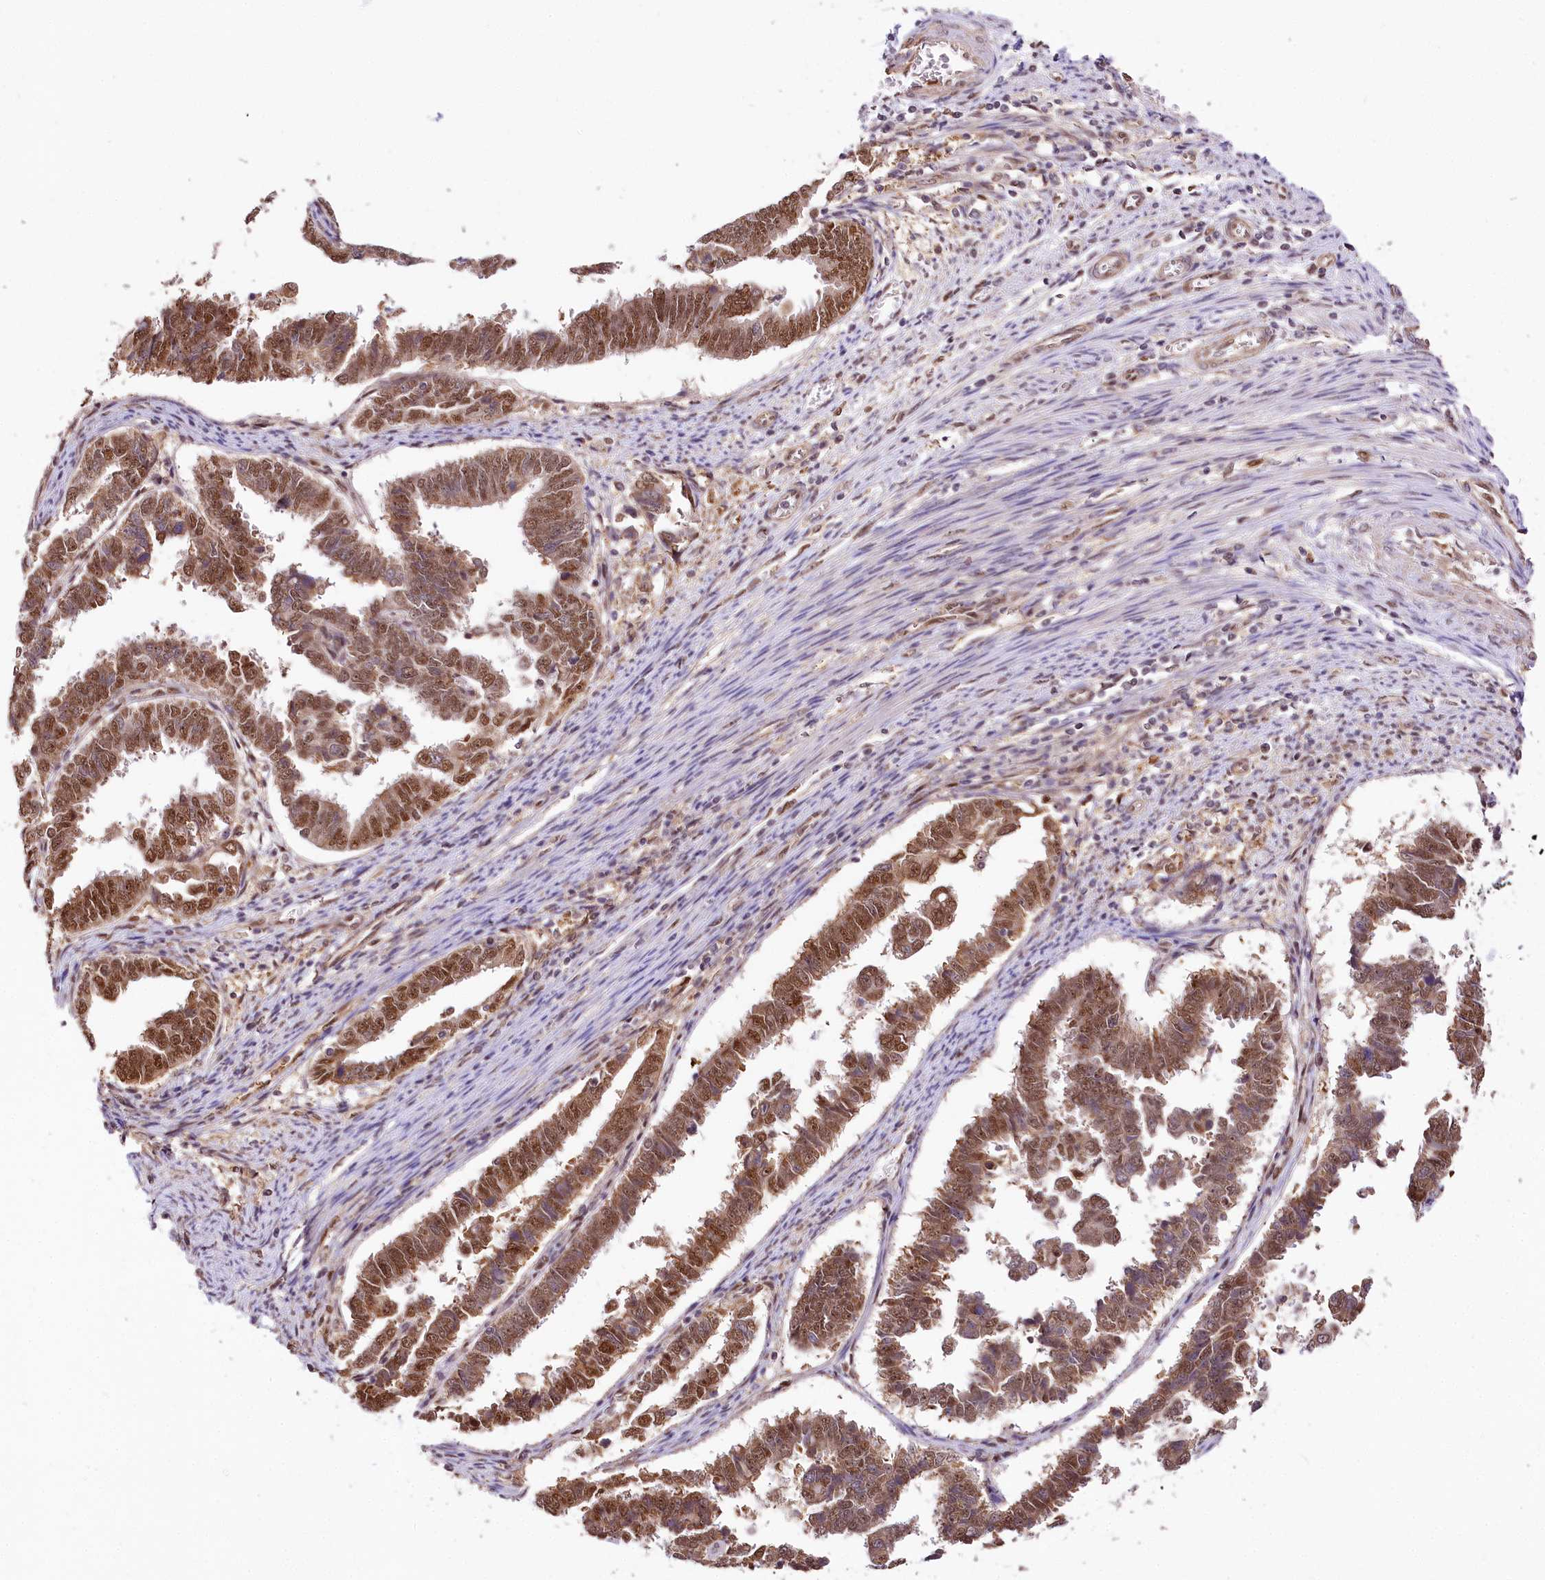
{"staining": {"intensity": "moderate", "quantity": ">75%", "location": "cytoplasmic/membranous,nuclear"}, "tissue": "endometrial cancer", "cell_type": "Tumor cells", "image_type": "cancer", "snomed": [{"axis": "morphology", "description": "Adenocarcinoma, NOS"}, {"axis": "topography", "description": "Endometrium"}], "caption": "A high-resolution micrograph shows IHC staining of endometrial adenocarcinoma, which exhibits moderate cytoplasmic/membranous and nuclear expression in about >75% of tumor cells. (DAB IHC with brightfield microscopy, high magnification).", "gene": "GNL3L", "patient": {"sex": "female", "age": 75}}